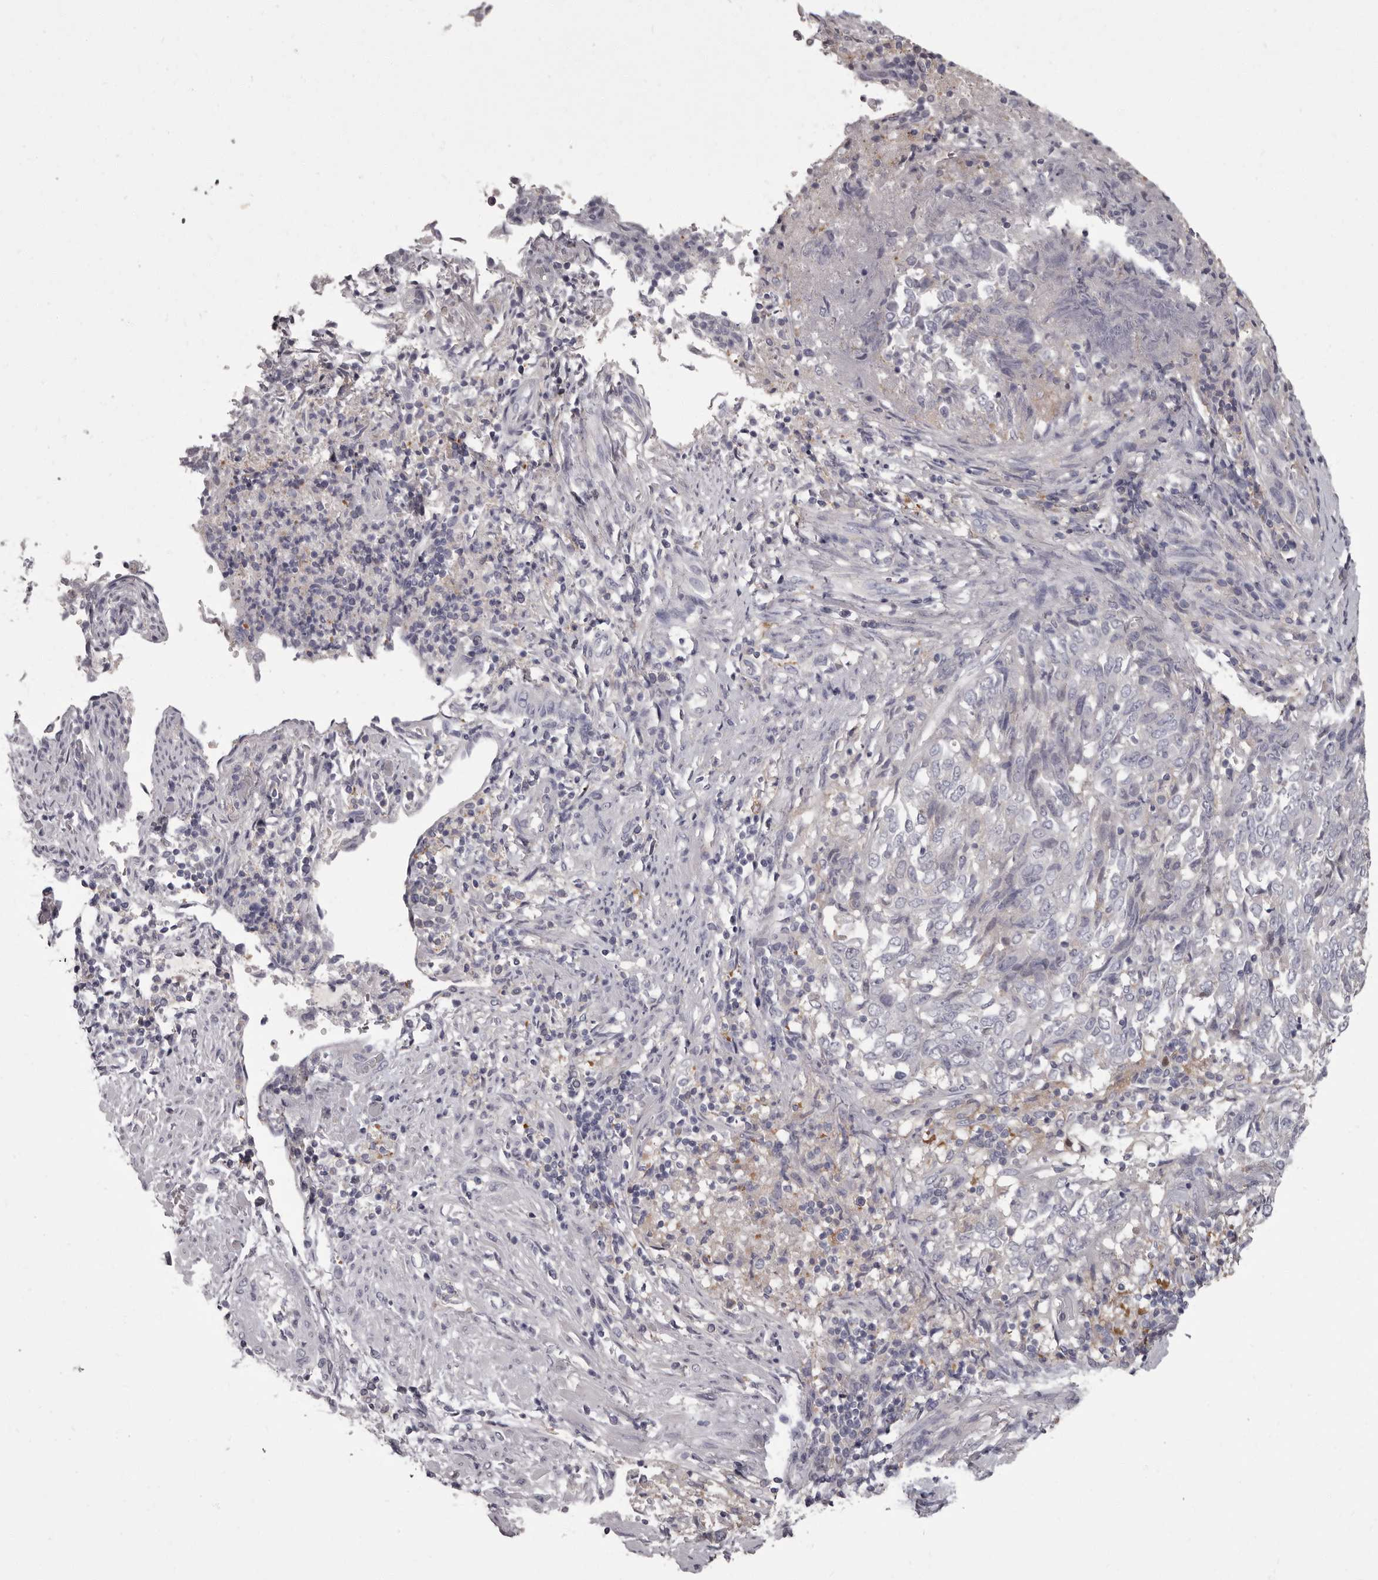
{"staining": {"intensity": "weak", "quantity": "<25%", "location": "cytoplasmic/membranous"}, "tissue": "endometrial cancer", "cell_type": "Tumor cells", "image_type": "cancer", "snomed": [{"axis": "morphology", "description": "Adenocarcinoma, NOS"}, {"axis": "topography", "description": "Endometrium"}], "caption": "Adenocarcinoma (endometrial) was stained to show a protein in brown. There is no significant staining in tumor cells.", "gene": "APEH", "patient": {"sex": "female", "age": 80}}